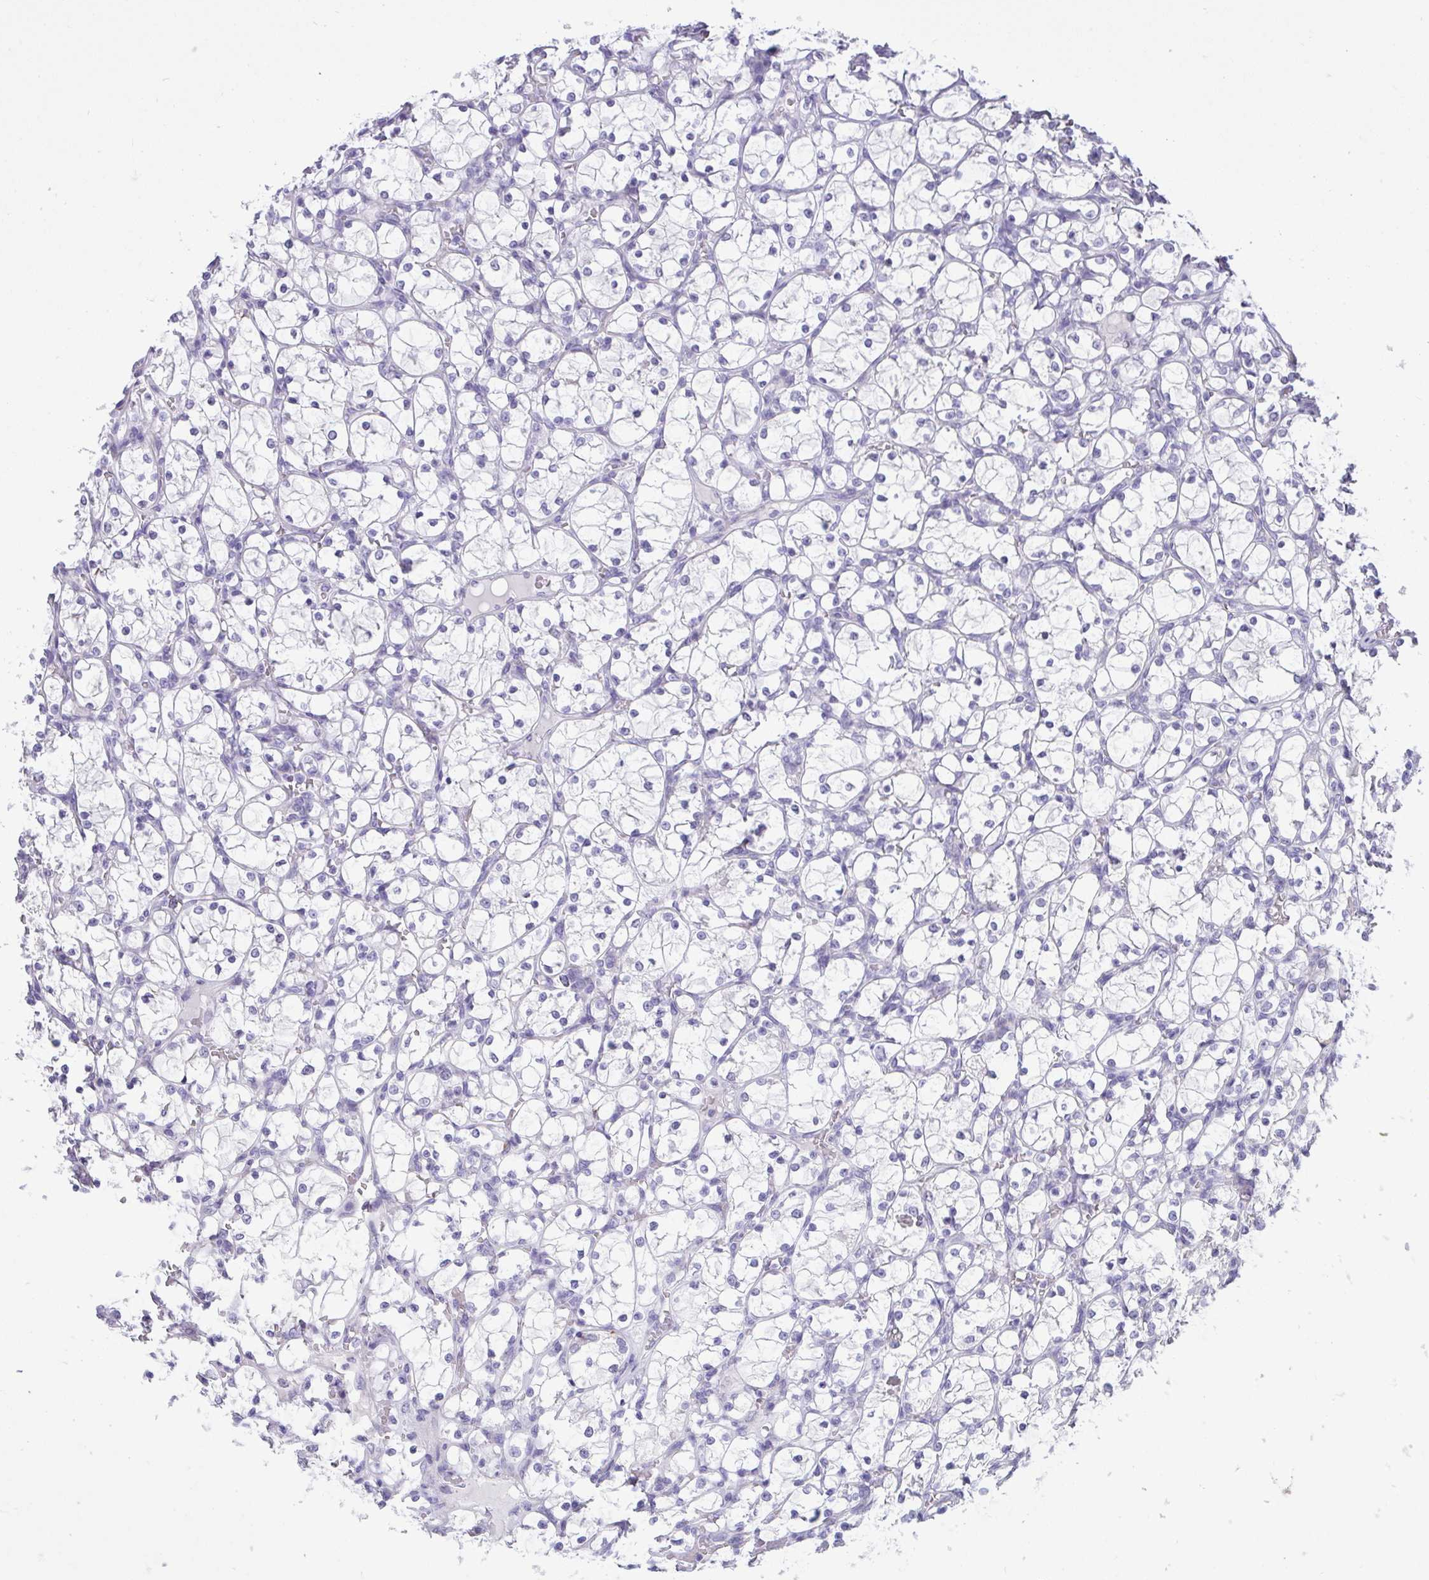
{"staining": {"intensity": "negative", "quantity": "none", "location": "none"}, "tissue": "renal cancer", "cell_type": "Tumor cells", "image_type": "cancer", "snomed": [{"axis": "morphology", "description": "Adenocarcinoma, NOS"}, {"axis": "topography", "description": "Kidney"}], "caption": "This micrograph is of adenocarcinoma (renal) stained with immunohistochemistry (IHC) to label a protein in brown with the nuclei are counter-stained blue. There is no positivity in tumor cells.", "gene": "C4orf33", "patient": {"sex": "female", "age": 69}}